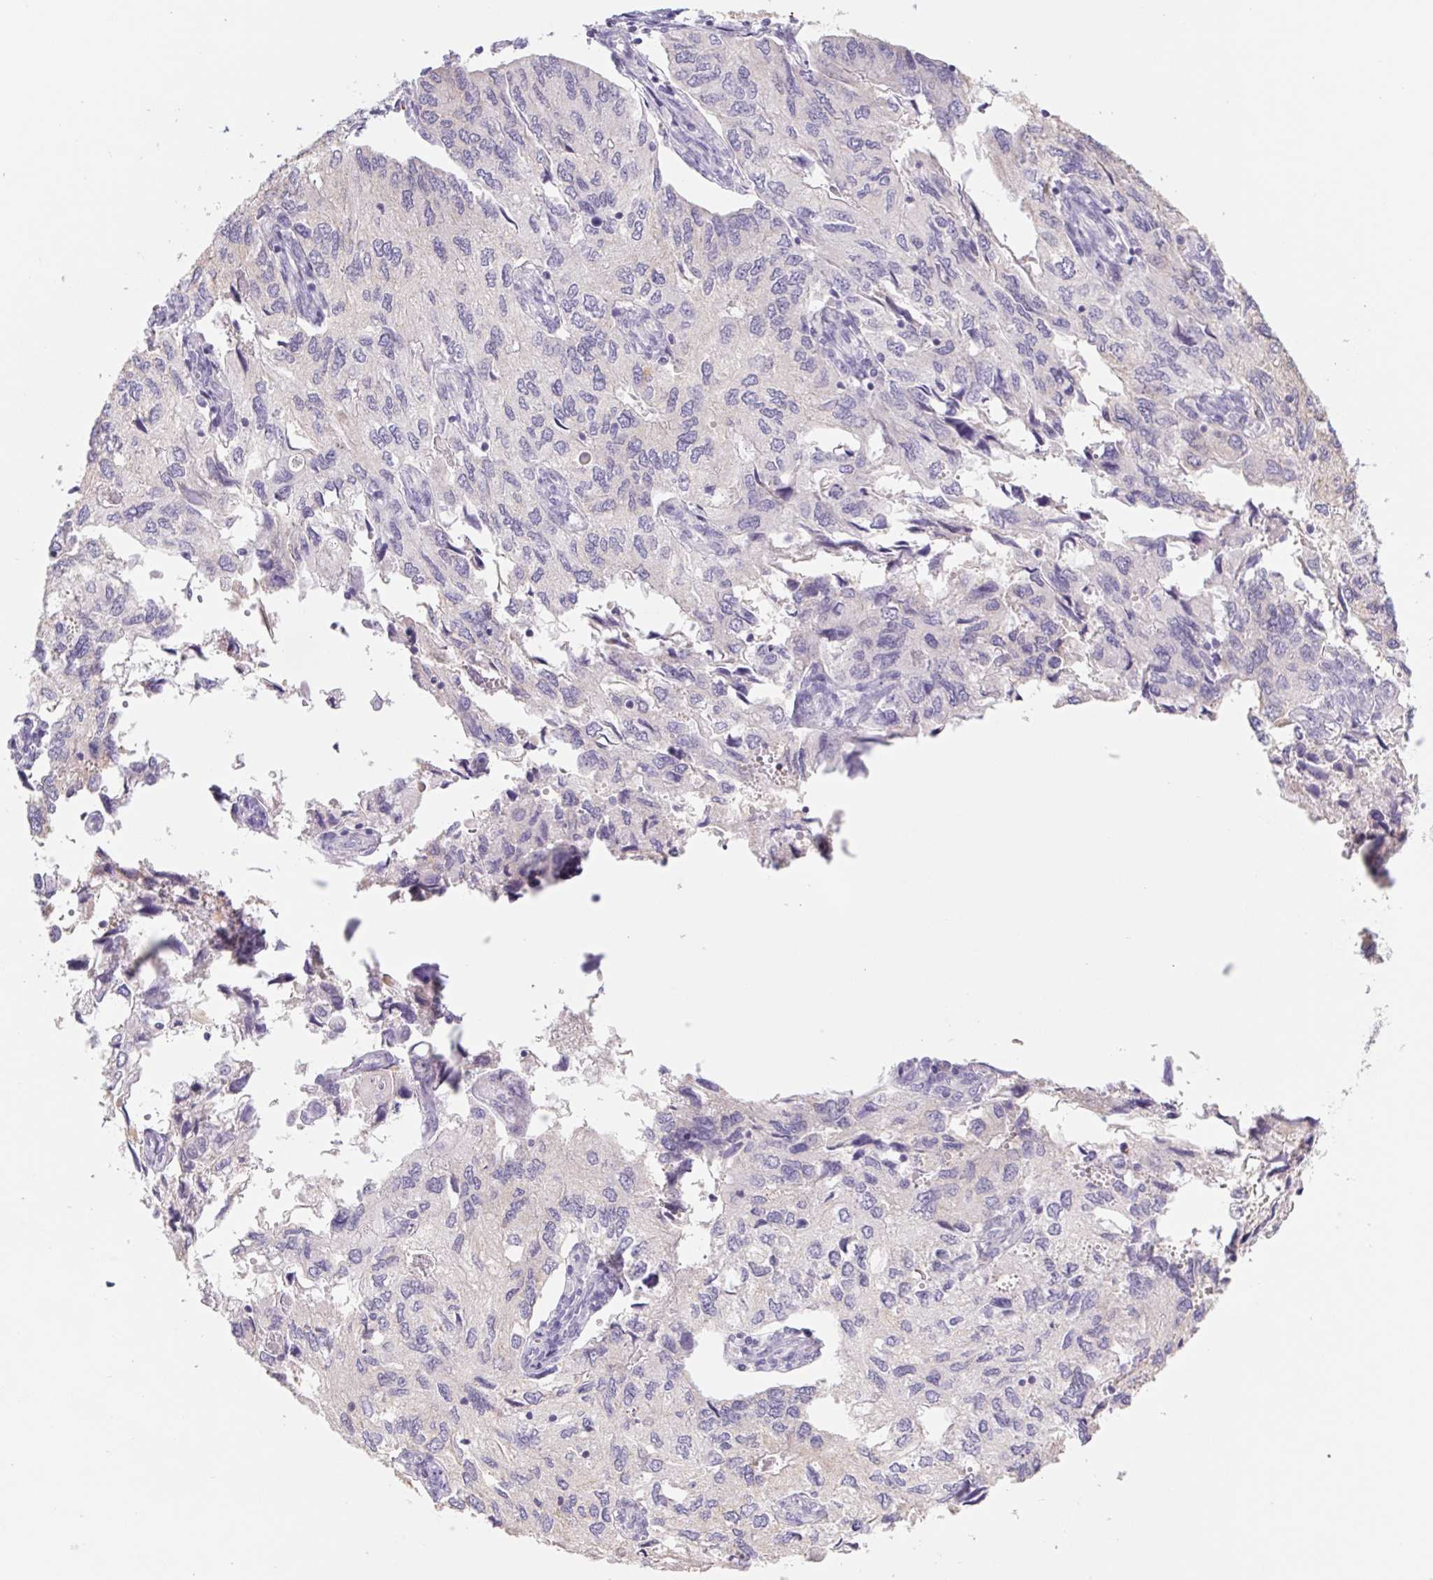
{"staining": {"intensity": "negative", "quantity": "none", "location": "none"}, "tissue": "endometrial cancer", "cell_type": "Tumor cells", "image_type": "cancer", "snomed": [{"axis": "morphology", "description": "Carcinoma, NOS"}, {"axis": "topography", "description": "Uterus"}], "caption": "A high-resolution micrograph shows immunohistochemistry staining of endometrial carcinoma, which reveals no significant positivity in tumor cells.", "gene": "PNMA8B", "patient": {"sex": "female", "age": 76}}